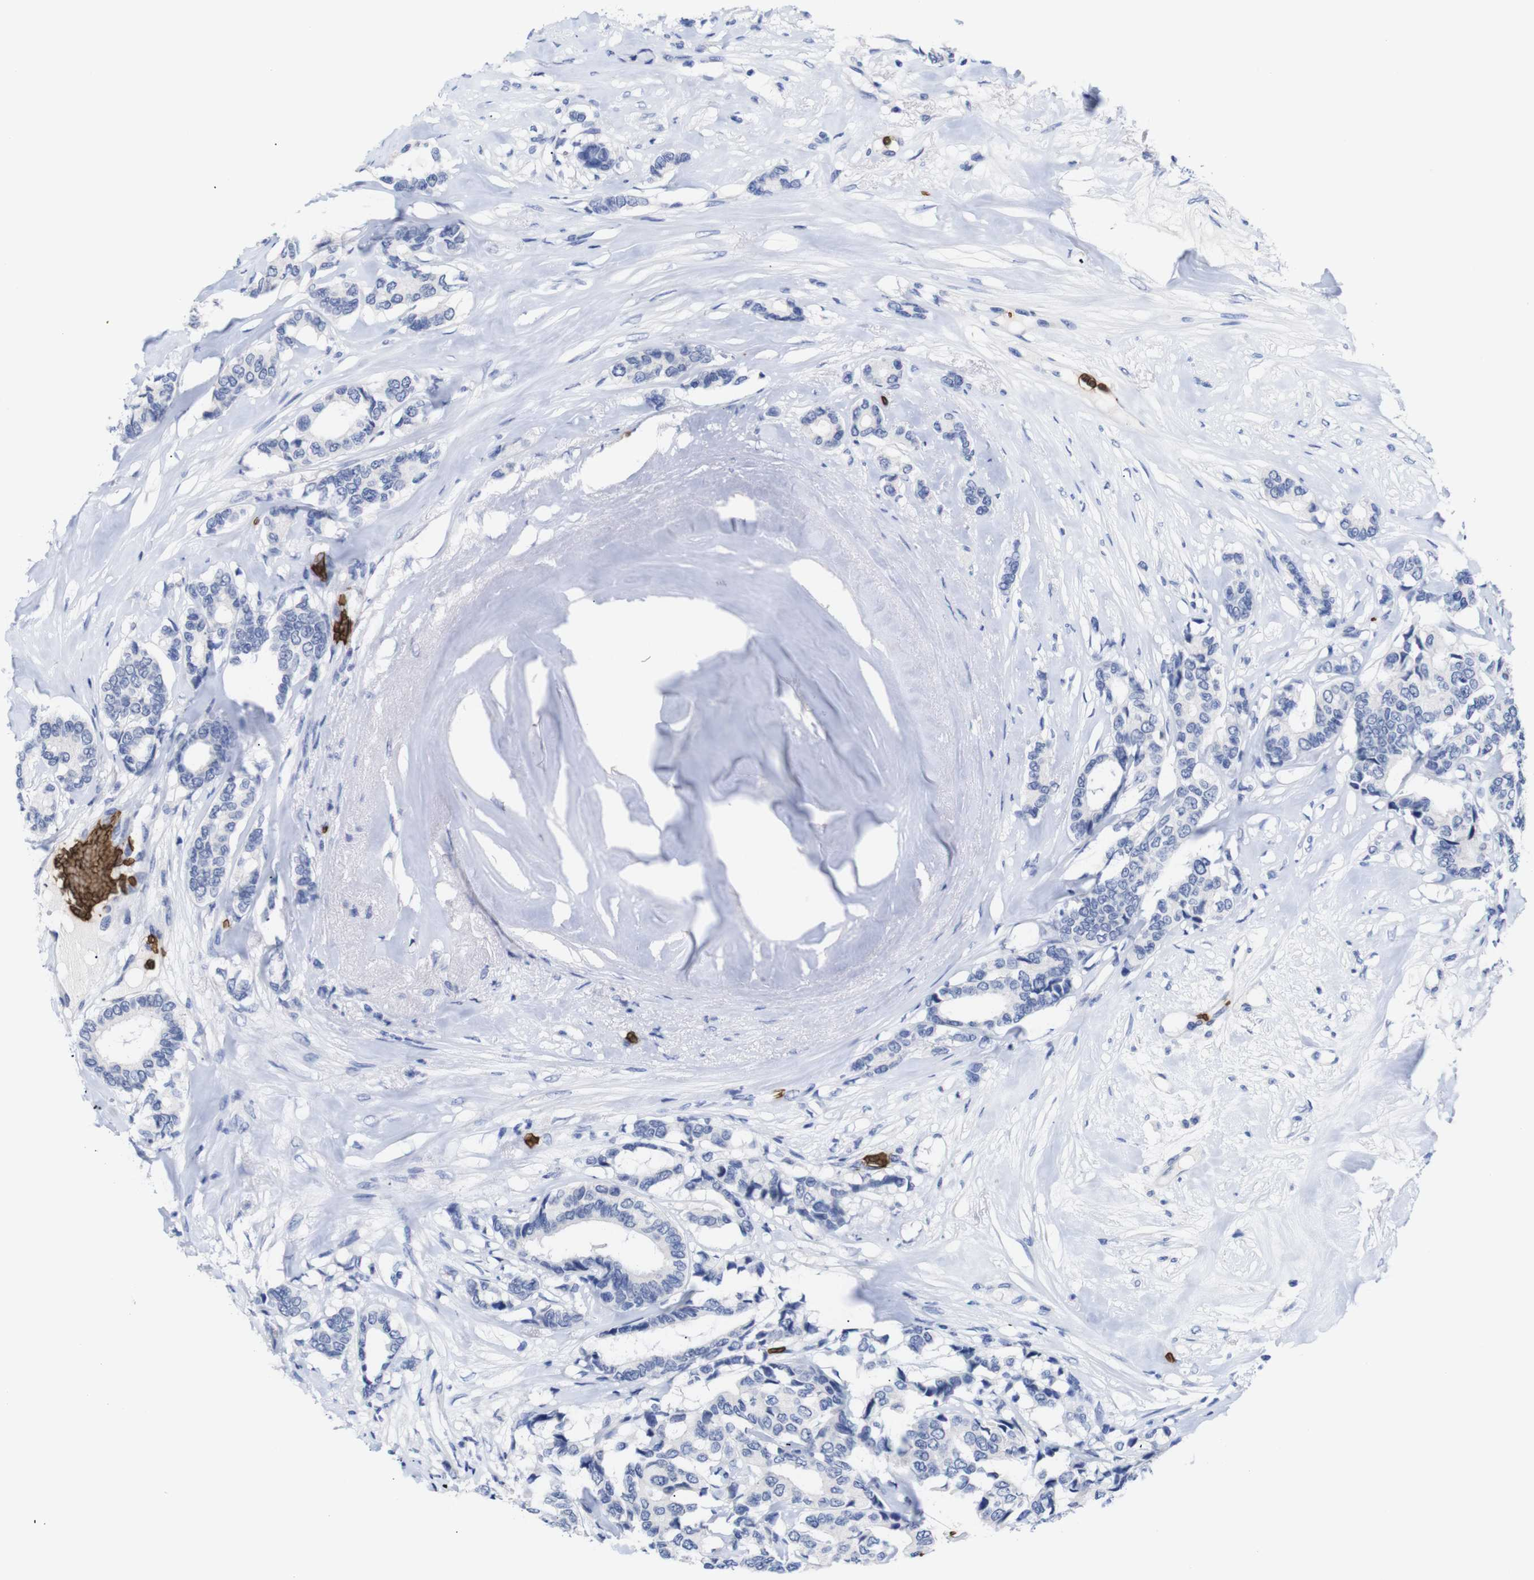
{"staining": {"intensity": "negative", "quantity": "none", "location": "none"}, "tissue": "breast cancer", "cell_type": "Tumor cells", "image_type": "cancer", "snomed": [{"axis": "morphology", "description": "Duct carcinoma"}, {"axis": "topography", "description": "Breast"}], "caption": "High power microscopy histopathology image of an IHC image of breast cancer (invasive ductal carcinoma), revealing no significant positivity in tumor cells.", "gene": "S1PR2", "patient": {"sex": "female", "age": 87}}